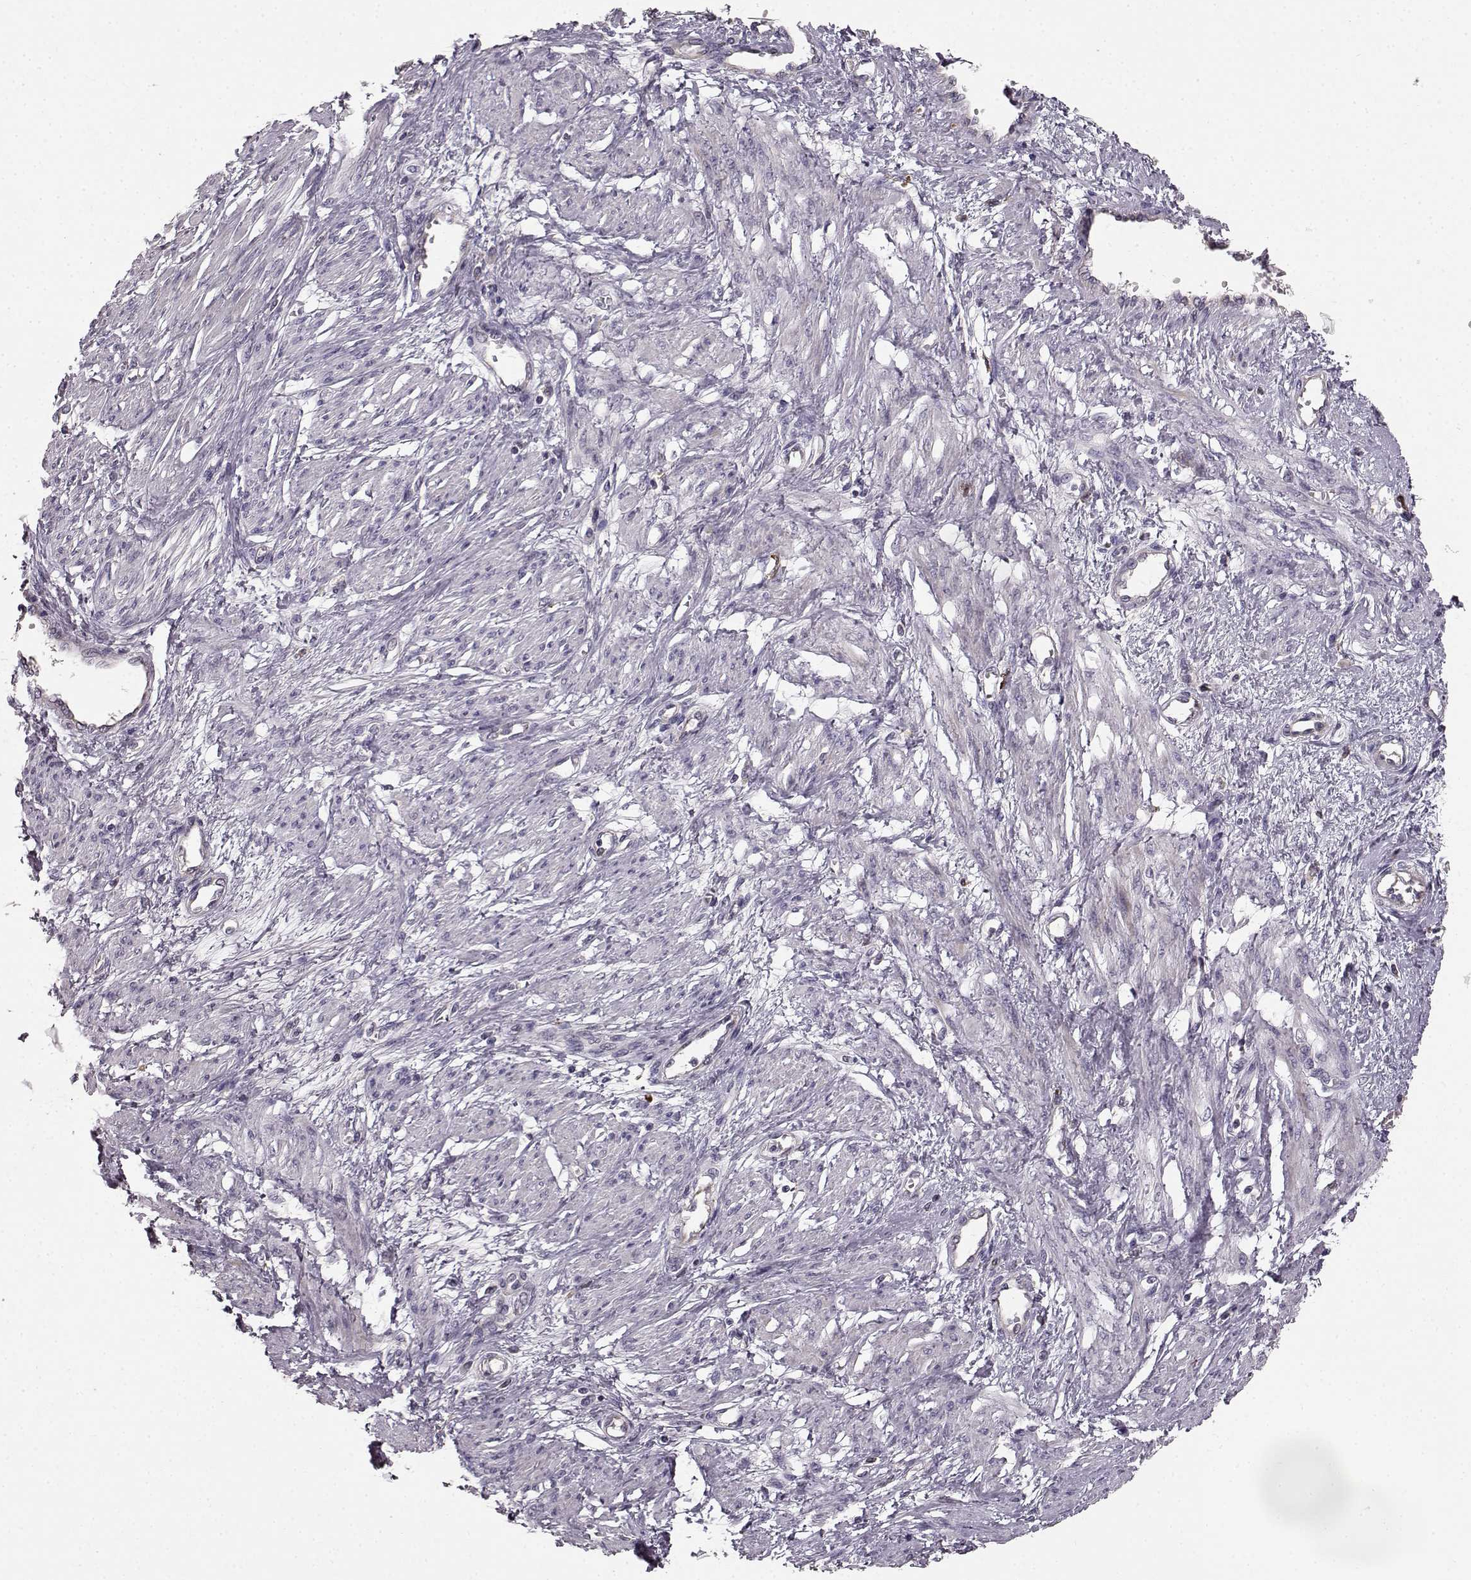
{"staining": {"intensity": "weak", "quantity": "<25%", "location": "cytoplasmic/membranous"}, "tissue": "smooth muscle", "cell_type": "Smooth muscle cells", "image_type": "normal", "snomed": [{"axis": "morphology", "description": "Normal tissue, NOS"}, {"axis": "topography", "description": "Smooth muscle"}, {"axis": "topography", "description": "Uterus"}], "caption": "An image of smooth muscle stained for a protein demonstrates no brown staining in smooth muscle cells.", "gene": "CCNF", "patient": {"sex": "female", "age": 39}}